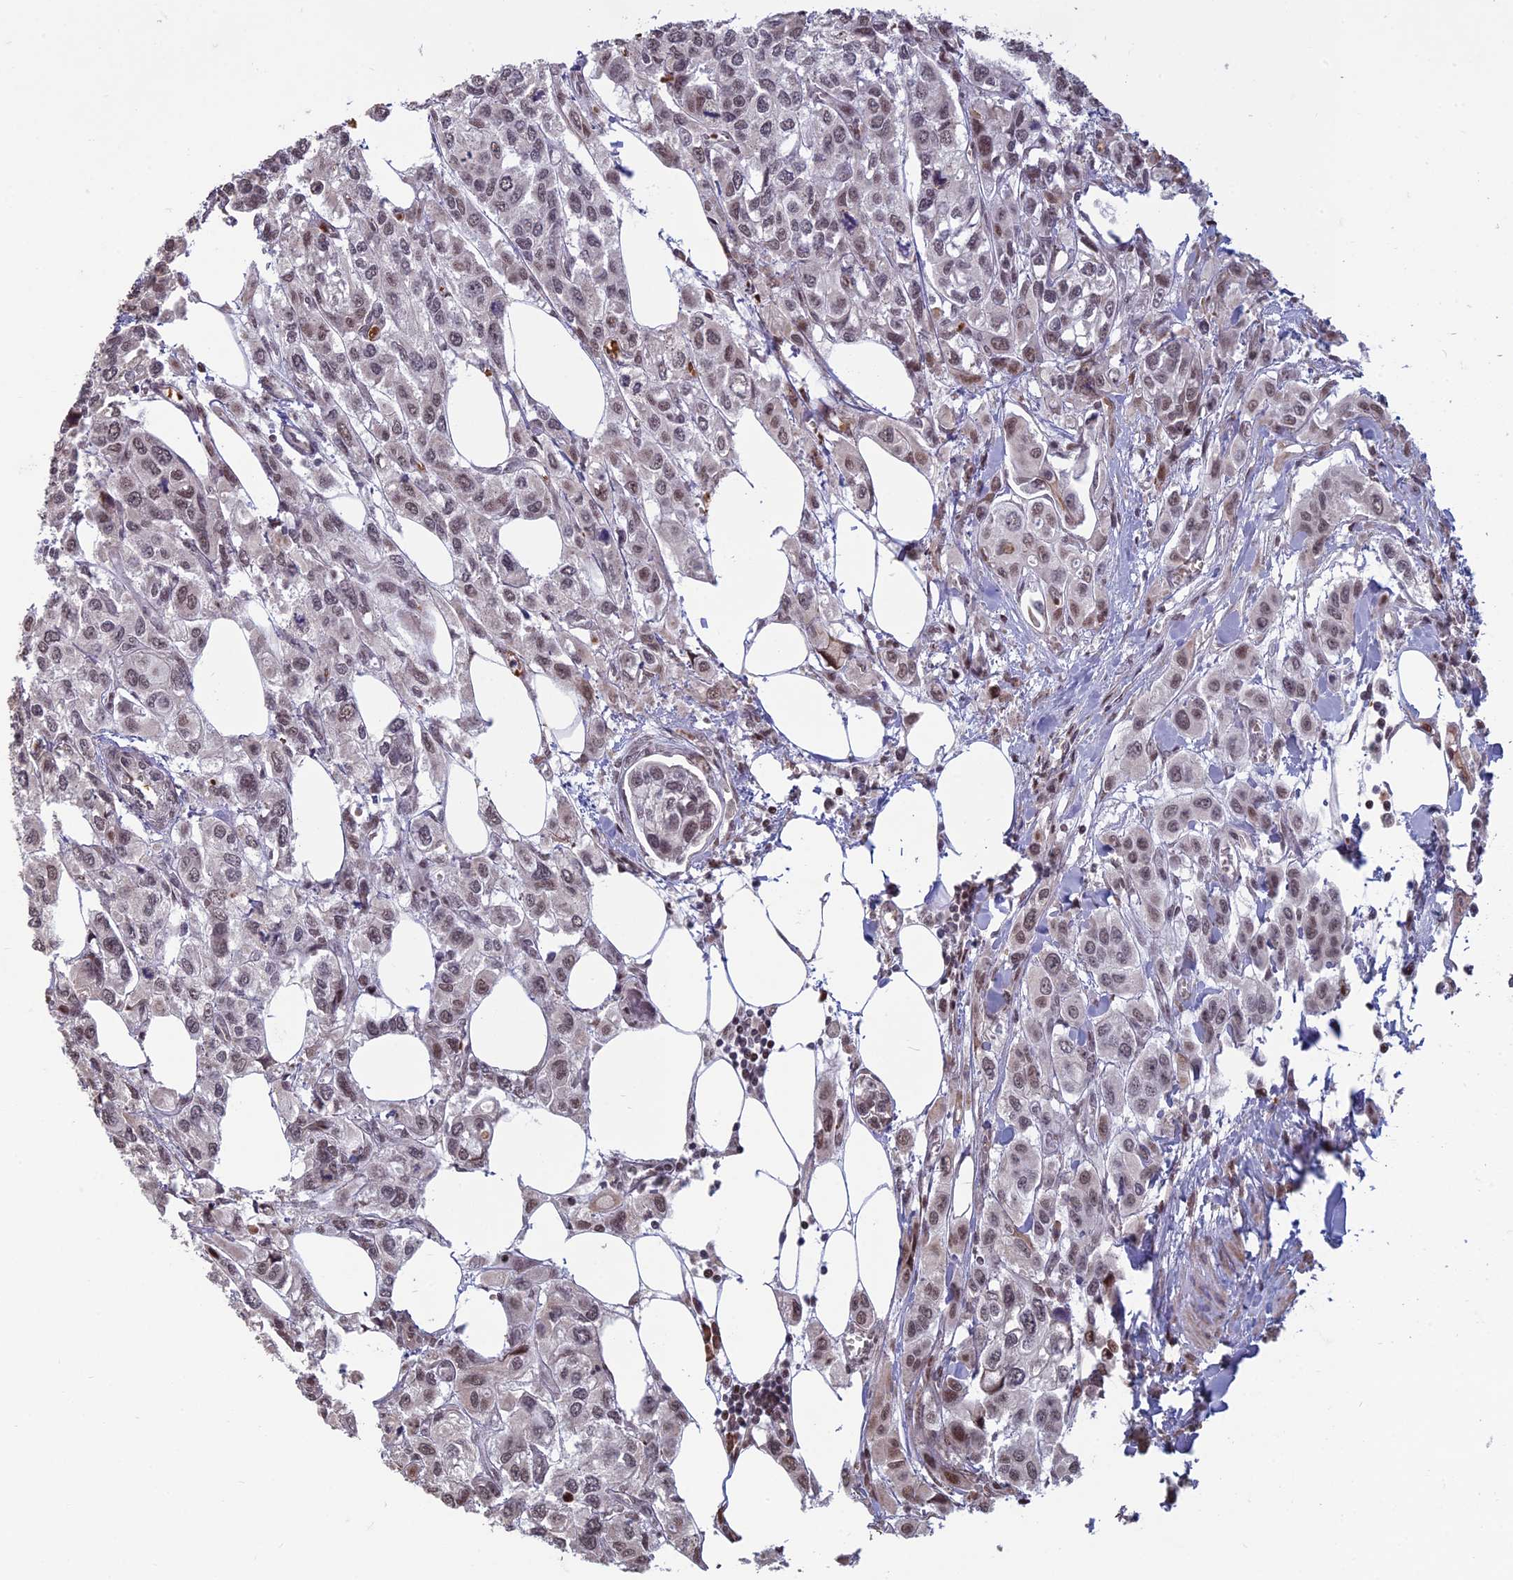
{"staining": {"intensity": "weak", "quantity": ">75%", "location": "nuclear"}, "tissue": "urothelial cancer", "cell_type": "Tumor cells", "image_type": "cancer", "snomed": [{"axis": "morphology", "description": "Urothelial carcinoma, High grade"}, {"axis": "topography", "description": "Urinary bladder"}], "caption": "Protein staining of urothelial cancer tissue exhibits weak nuclear positivity in about >75% of tumor cells.", "gene": "MFAP1", "patient": {"sex": "male", "age": 67}}